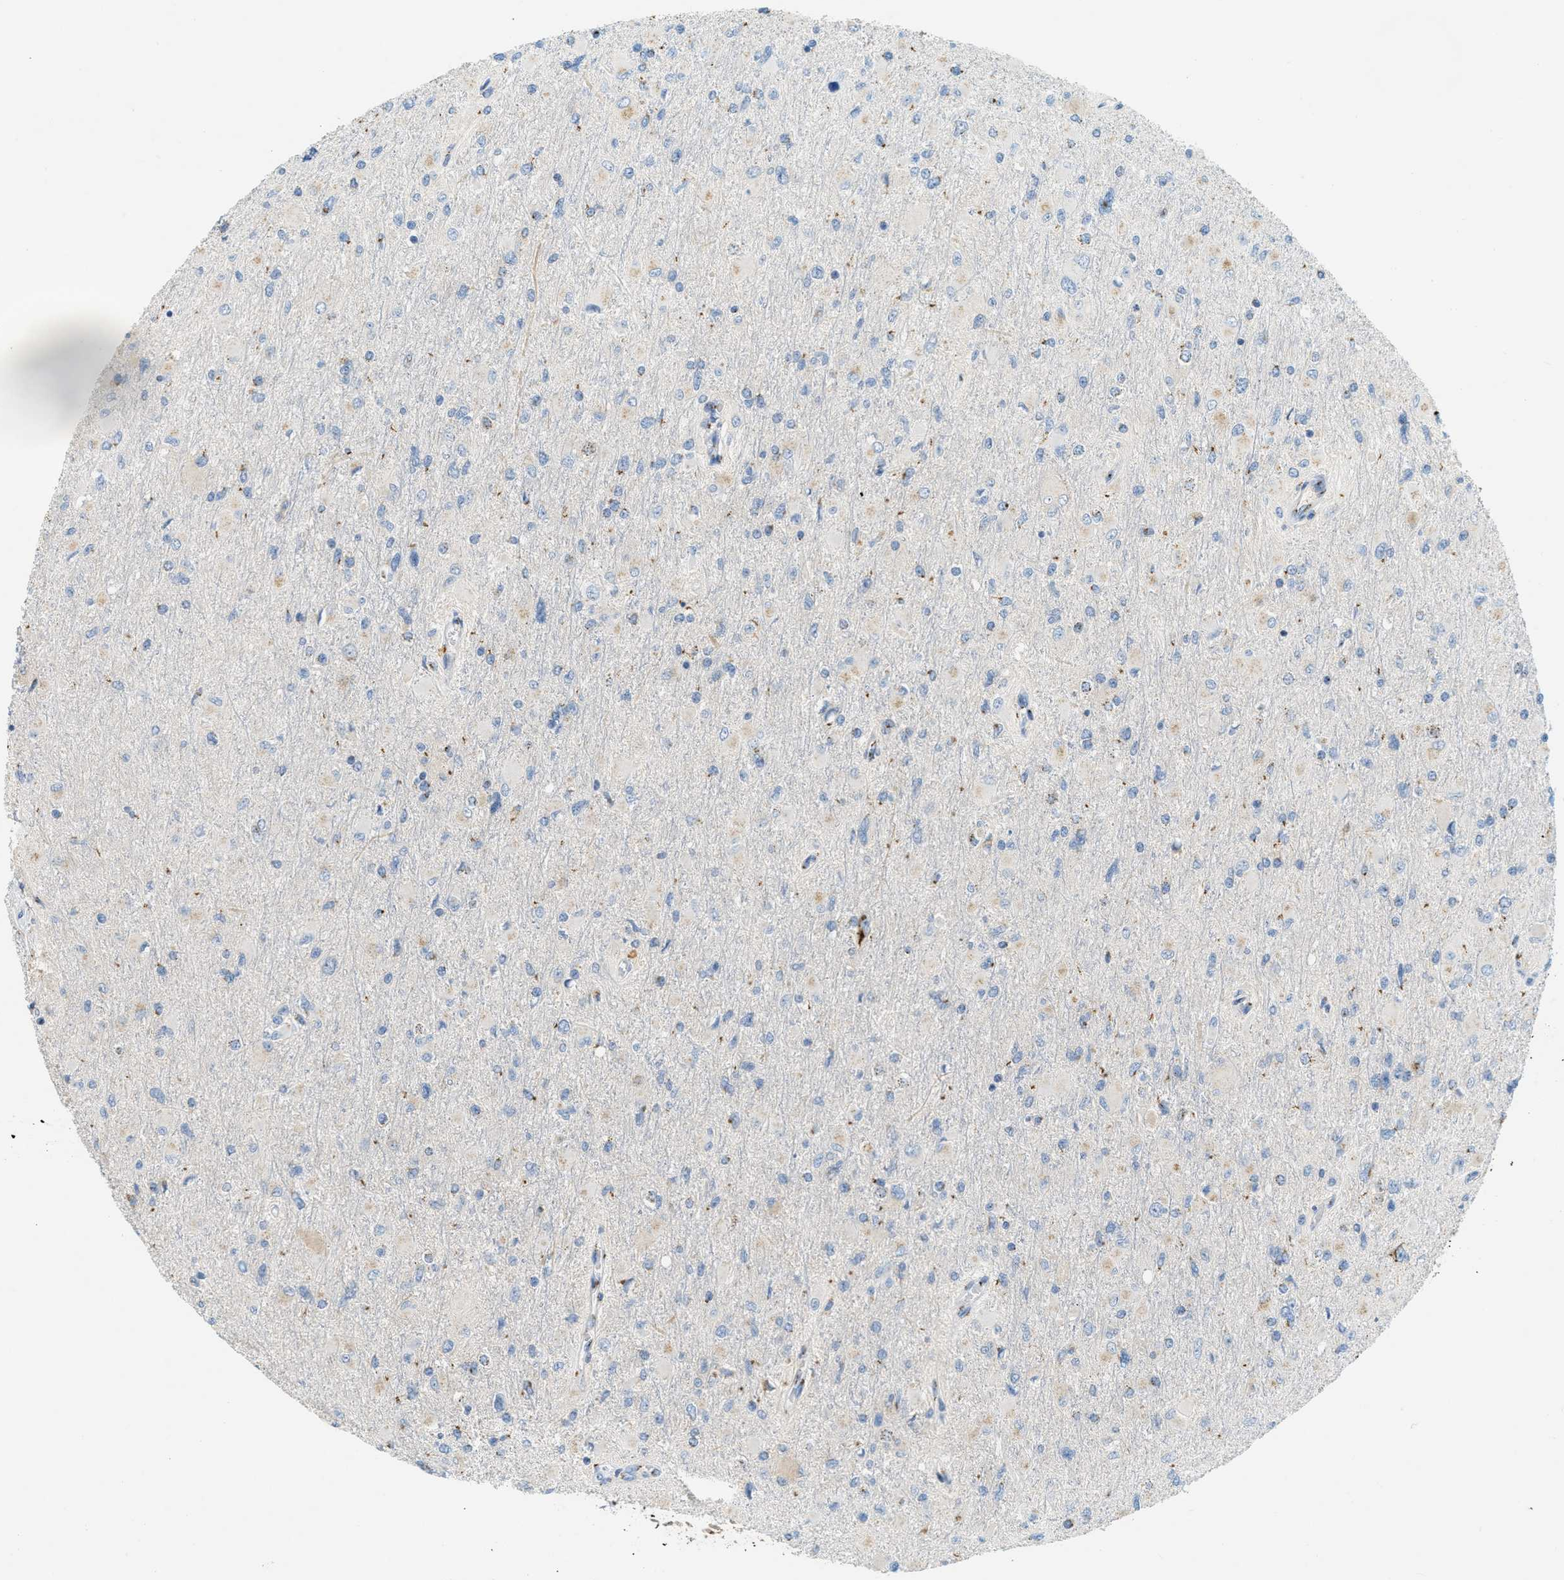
{"staining": {"intensity": "negative", "quantity": "none", "location": "none"}, "tissue": "glioma", "cell_type": "Tumor cells", "image_type": "cancer", "snomed": [{"axis": "morphology", "description": "Glioma, malignant, High grade"}, {"axis": "topography", "description": "Cerebral cortex"}], "caption": "A micrograph of human glioma is negative for staining in tumor cells.", "gene": "ENTPD4", "patient": {"sex": "female", "age": 36}}